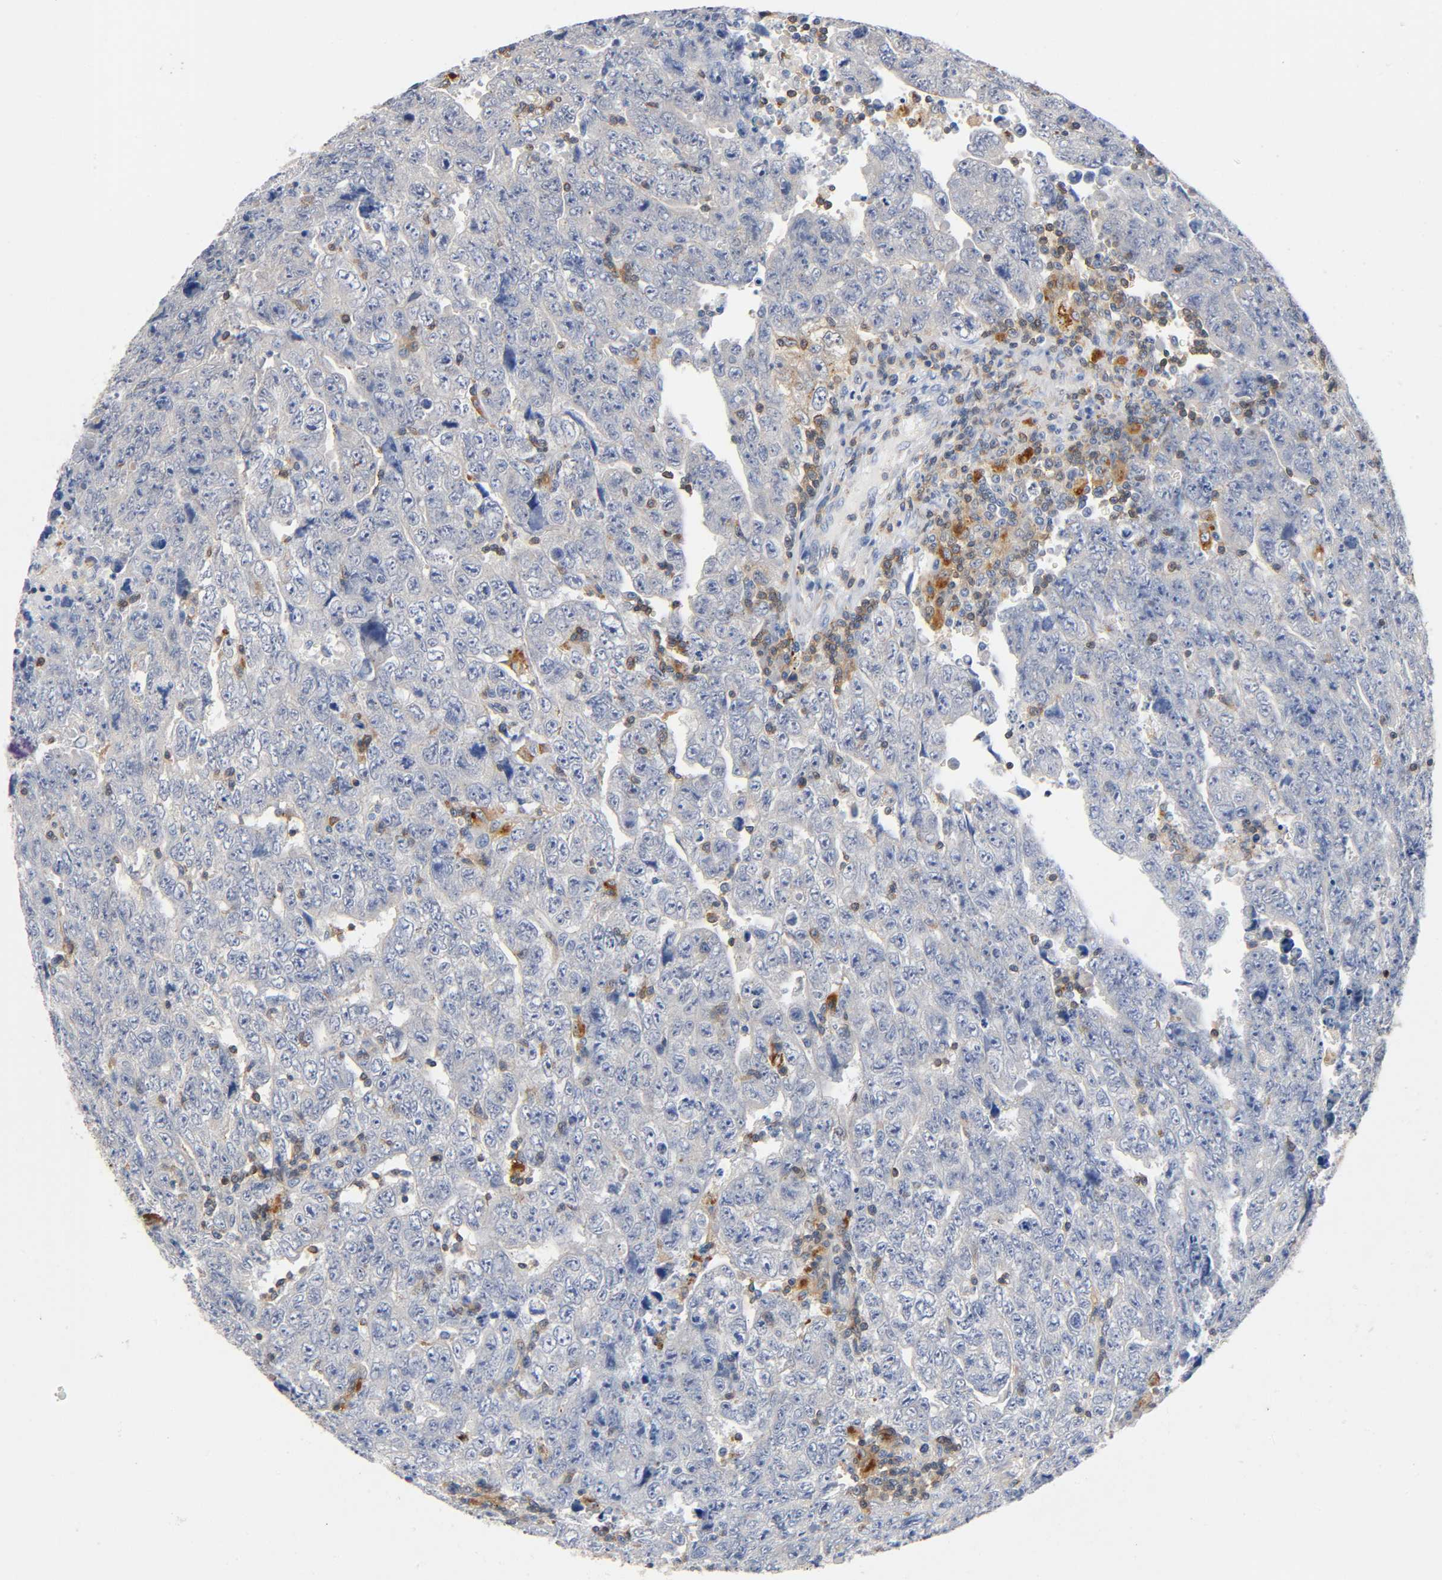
{"staining": {"intensity": "negative", "quantity": "none", "location": "none"}, "tissue": "testis cancer", "cell_type": "Tumor cells", "image_type": "cancer", "snomed": [{"axis": "morphology", "description": "Carcinoma, Embryonal, NOS"}, {"axis": "topography", "description": "Testis"}], "caption": "This is an immunohistochemistry (IHC) image of human testis cancer. There is no staining in tumor cells.", "gene": "UCKL1", "patient": {"sex": "male", "age": 28}}